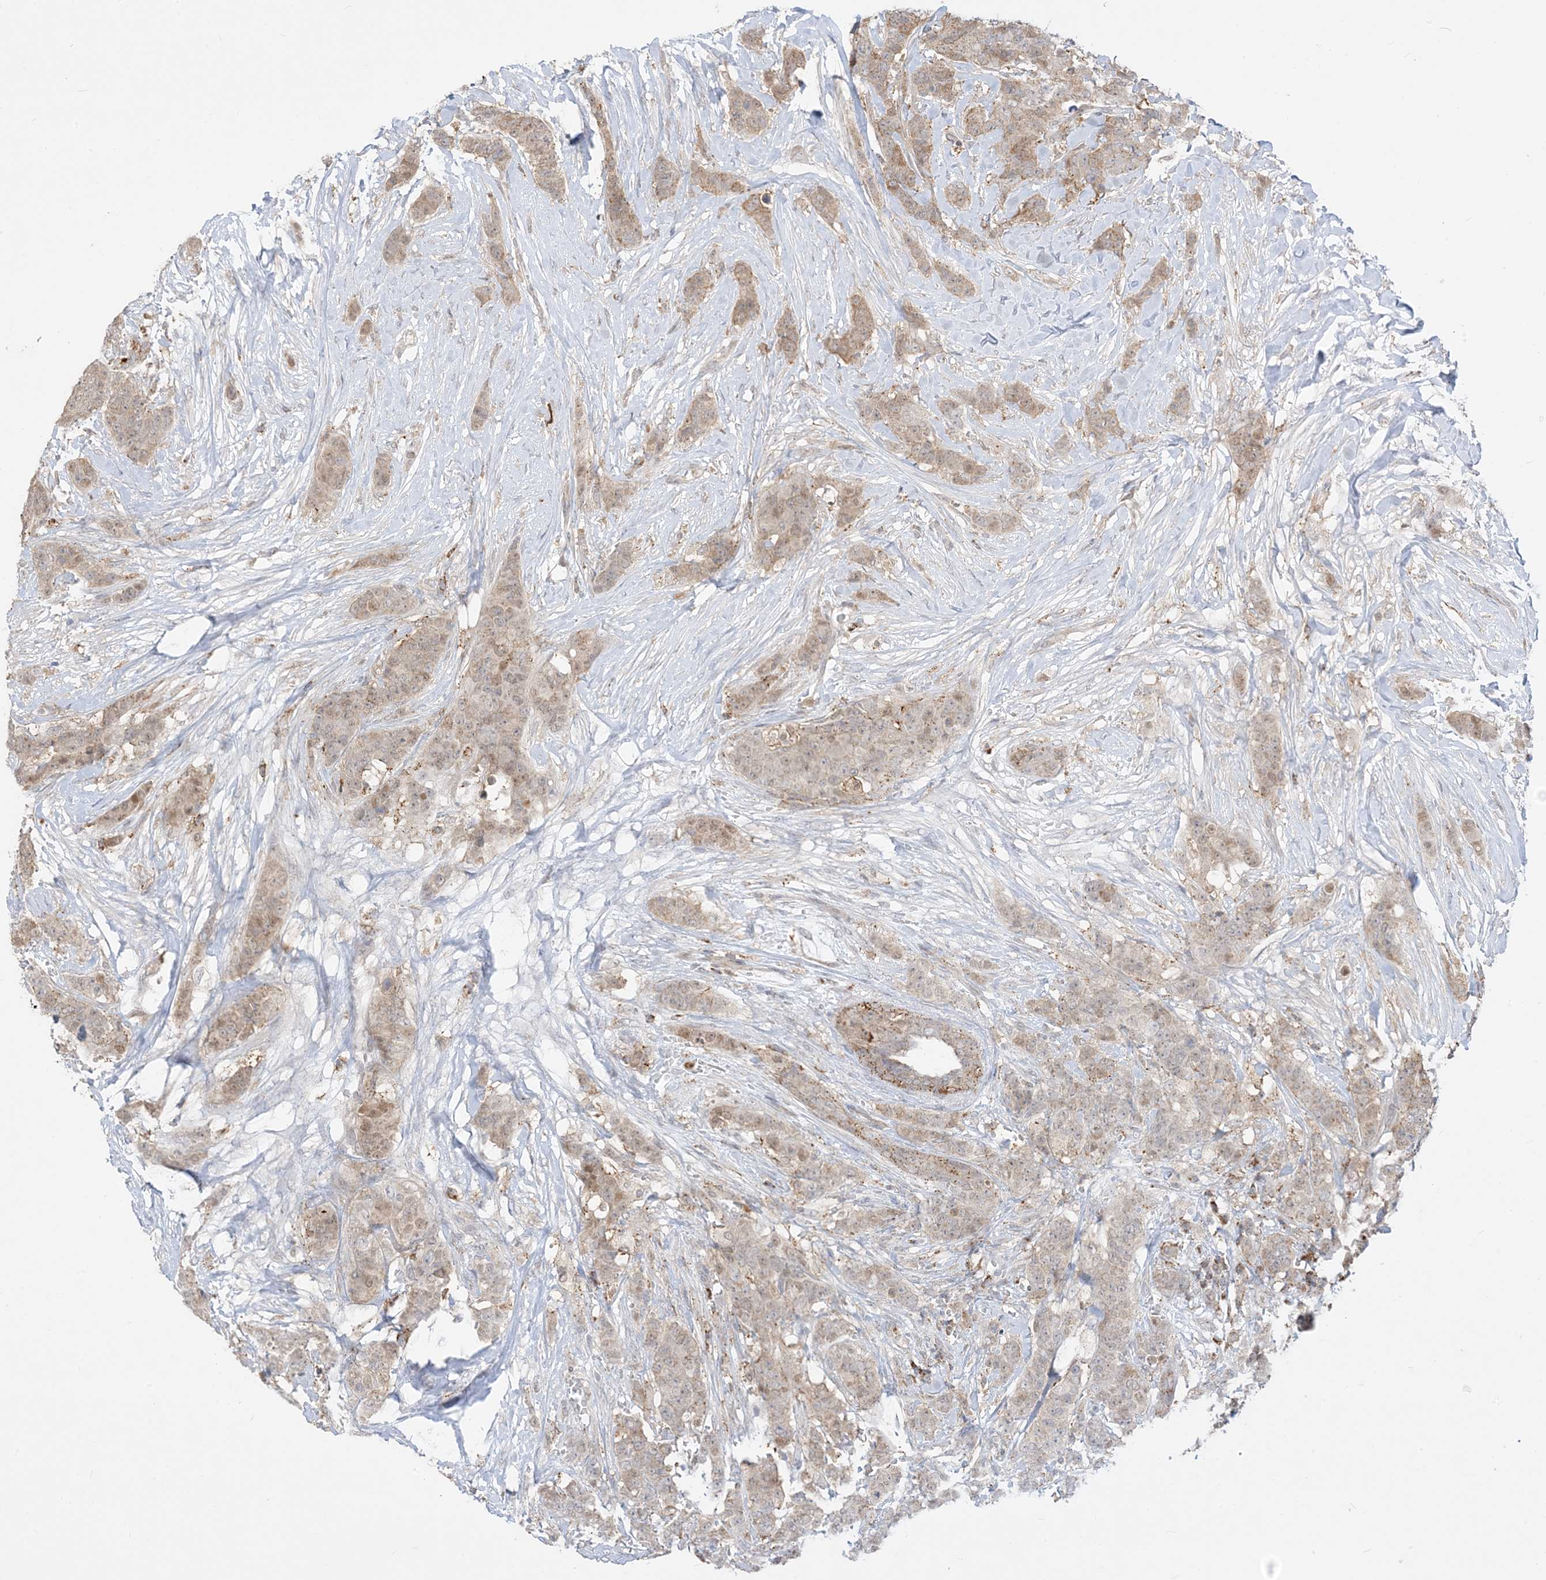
{"staining": {"intensity": "weak", "quantity": "25%-75%", "location": "cytoplasmic/membranous"}, "tissue": "breast cancer", "cell_type": "Tumor cells", "image_type": "cancer", "snomed": [{"axis": "morphology", "description": "Duct carcinoma"}, {"axis": "topography", "description": "Breast"}], "caption": "Immunohistochemistry histopathology image of neoplastic tissue: human invasive ductal carcinoma (breast) stained using immunohistochemistry (IHC) reveals low levels of weak protein expression localized specifically in the cytoplasmic/membranous of tumor cells, appearing as a cytoplasmic/membranous brown color.", "gene": "KANSL3", "patient": {"sex": "female", "age": 40}}